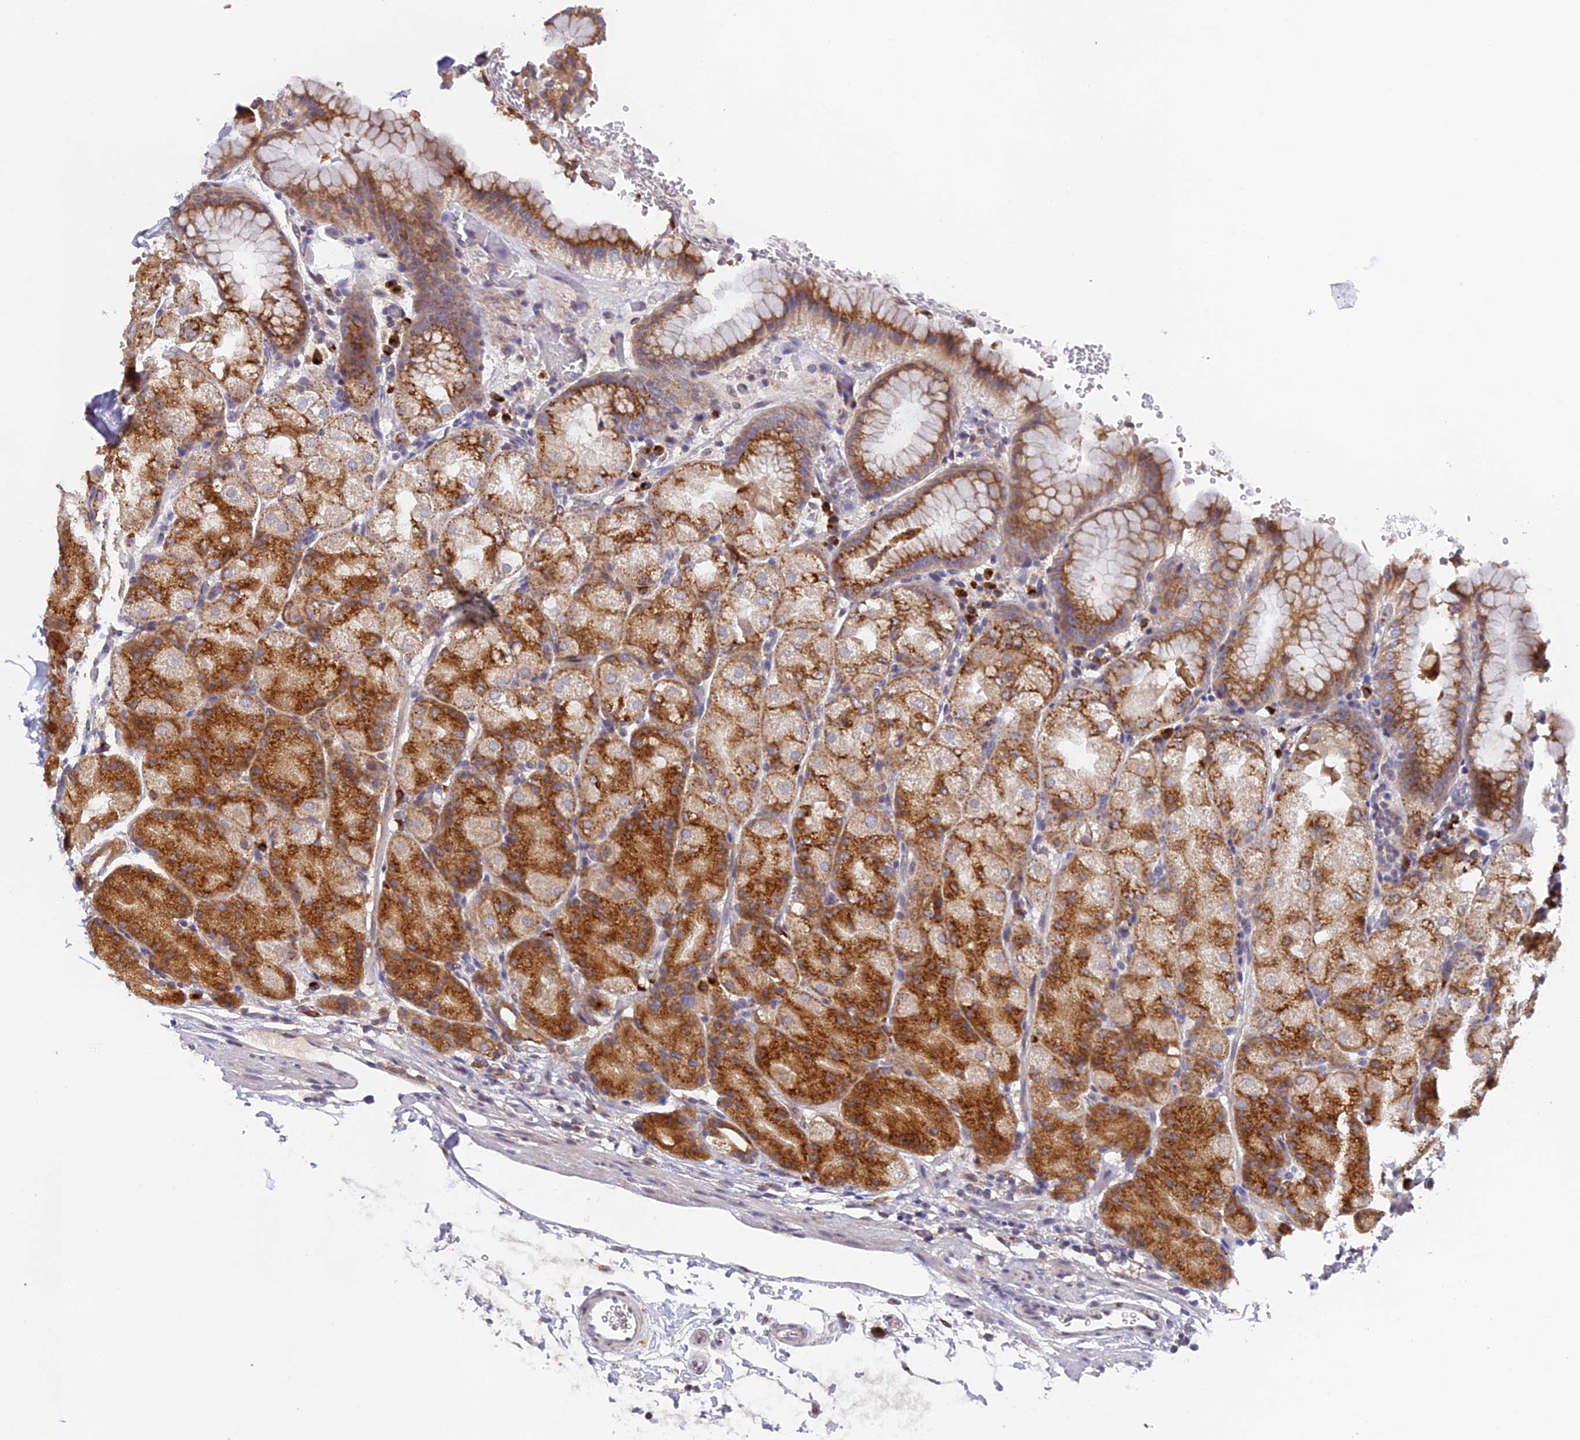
{"staining": {"intensity": "strong", "quantity": ">75%", "location": "cytoplasmic/membranous"}, "tissue": "stomach", "cell_type": "Glandular cells", "image_type": "normal", "snomed": [{"axis": "morphology", "description": "Normal tissue, NOS"}, {"axis": "topography", "description": "Stomach, upper"}, {"axis": "topography", "description": "Stomach, lower"}], "caption": "Protein staining exhibits strong cytoplasmic/membranous staining in about >75% of glandular cells in normal stomach.", "gene": "SNX17", "patient": {"sex": "male", "age": 62}}